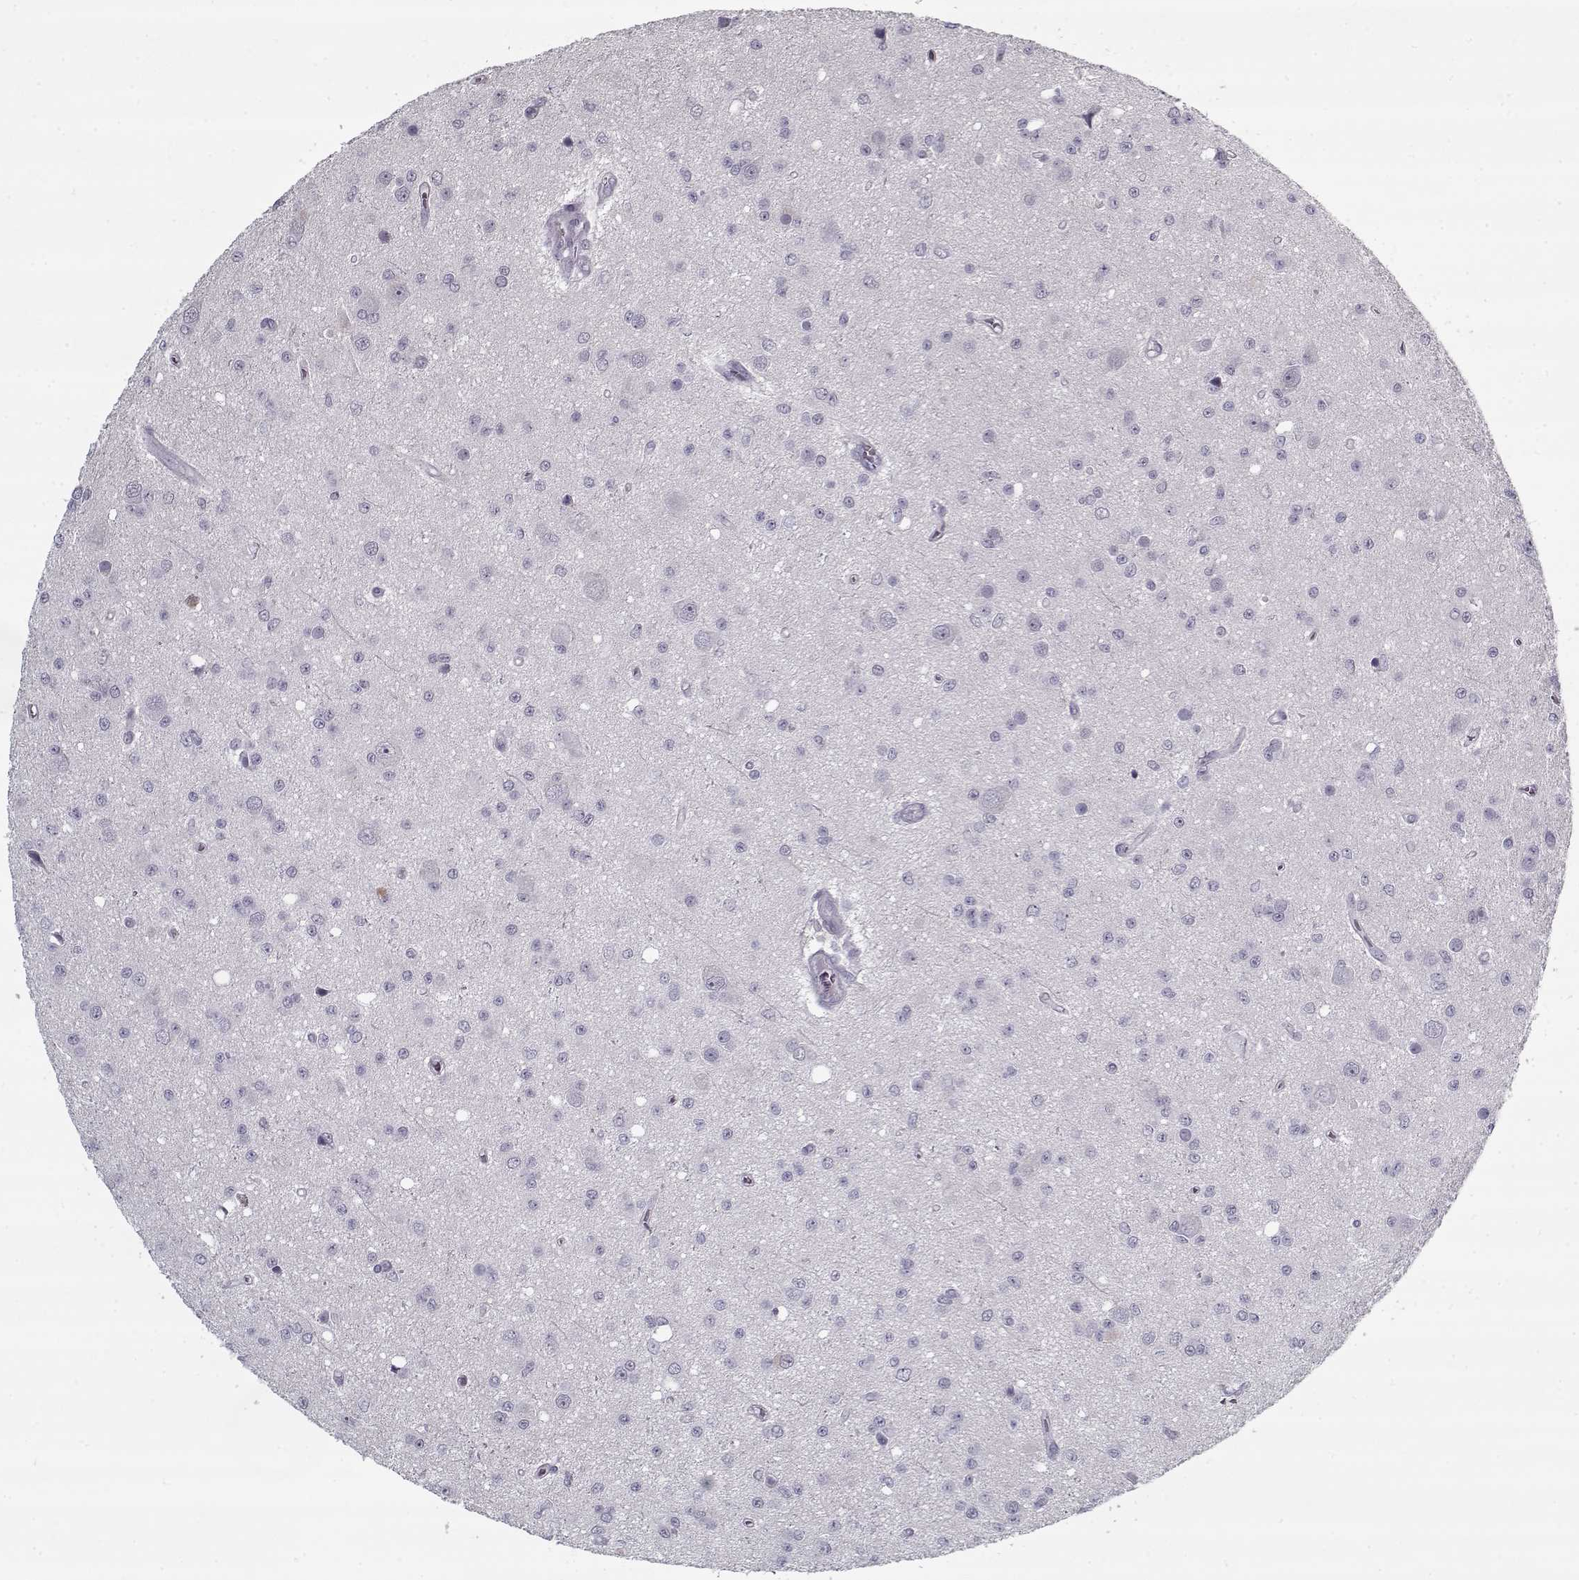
{"staining": {"intensity": "negative", "quantity": "none", "location": "none"}, "tissue": "glioma", "cell_type": "Tumor cells", "image_type": "cancer", "snomed": [{"axis": "morphology", "description": "Glioma, malignant, Low grade"}, {"axis": "topography", "description": "Brain"}], "caption": "Protein analysis of glioma demonstrates no significant positivity in tumor cells. Nuclei are stained in blue.", "gene": "RNF32", "patient": {"sex": "female", "age": 45}}